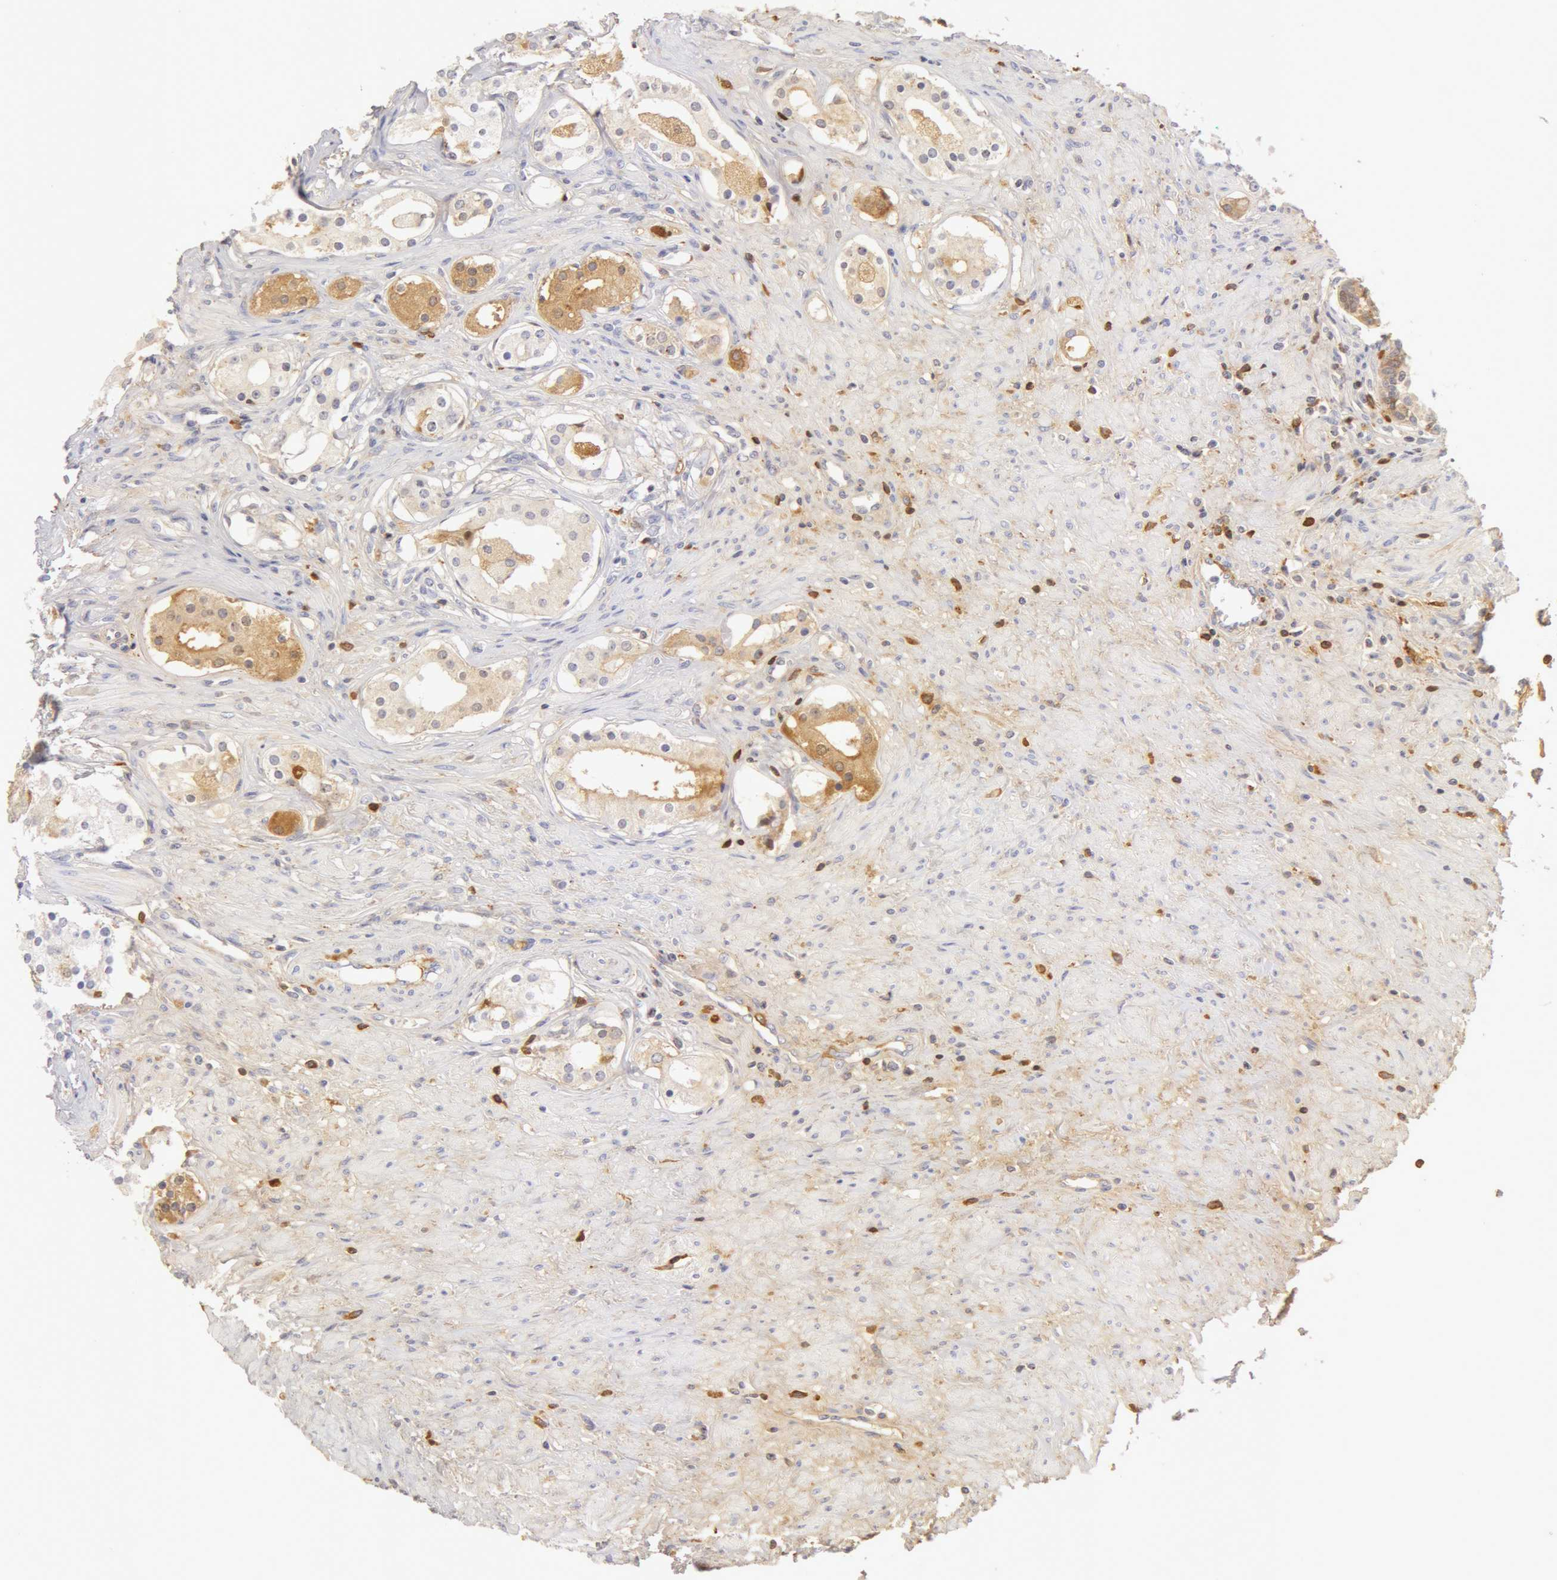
{"staining": {"intensity": "moderate", "quantity": "25%-75%", "location": "cytoplasmic/membranous"}, "tissue": "prostate cancer", "cell_type": "Tumor cells", "image_type": "cancer", "snomed": [{"axis": "morphology", "description": "Adenocarcinoma, Medium grade"}, {"axis": "topography", "description": "Prostate"}], "caption": "A brown stain shows moderate cytoplasmic/membranous positivity of a protein in prostate cancer tumor cells.", "gene": "GC", "patient": {"sex": "male", "age": 73}}